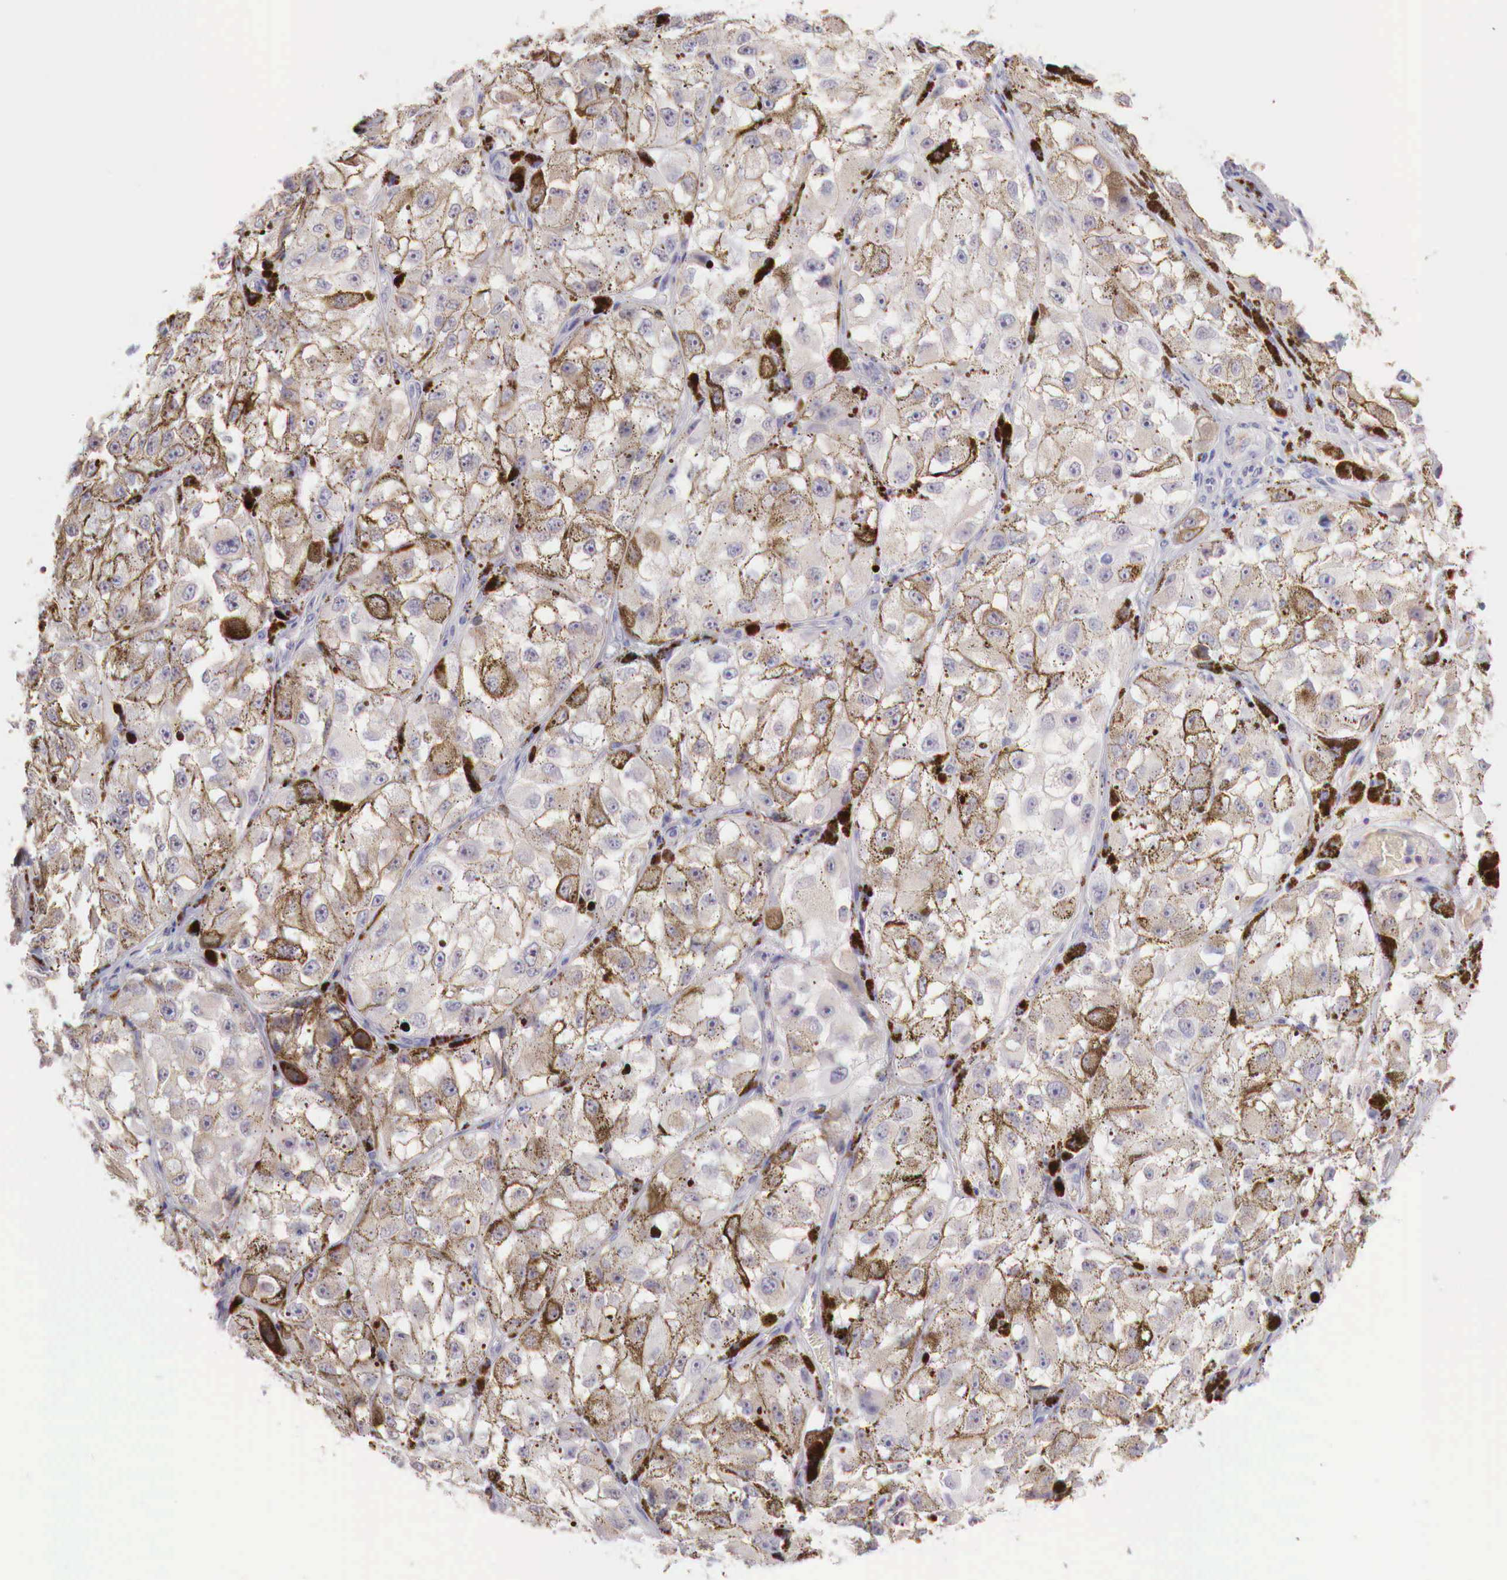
{"staining": {"intensity": "moderate", "quantity": "<25%", "location": "cytoplasmic/membranous"}, "tissue": "melanoma", "cell_type": "Tumor cells", "image_type": "cancer", "snomed": [{"axis": "morphology", "description": "Malignant melanoma, NOS"}, {"axis": "topography", "description": "Skin"}], "caption": "Malignant melanoma stained with DAB (3,3'-diaminobenzidine) immunohistochemistry (IHC) reveals low levels of moderate cytoplasmic/membranous staining in approximately <25% of tumor cells.", "gene": "XPNPEP2", "patient": {"sex": "male", "age": 67}}